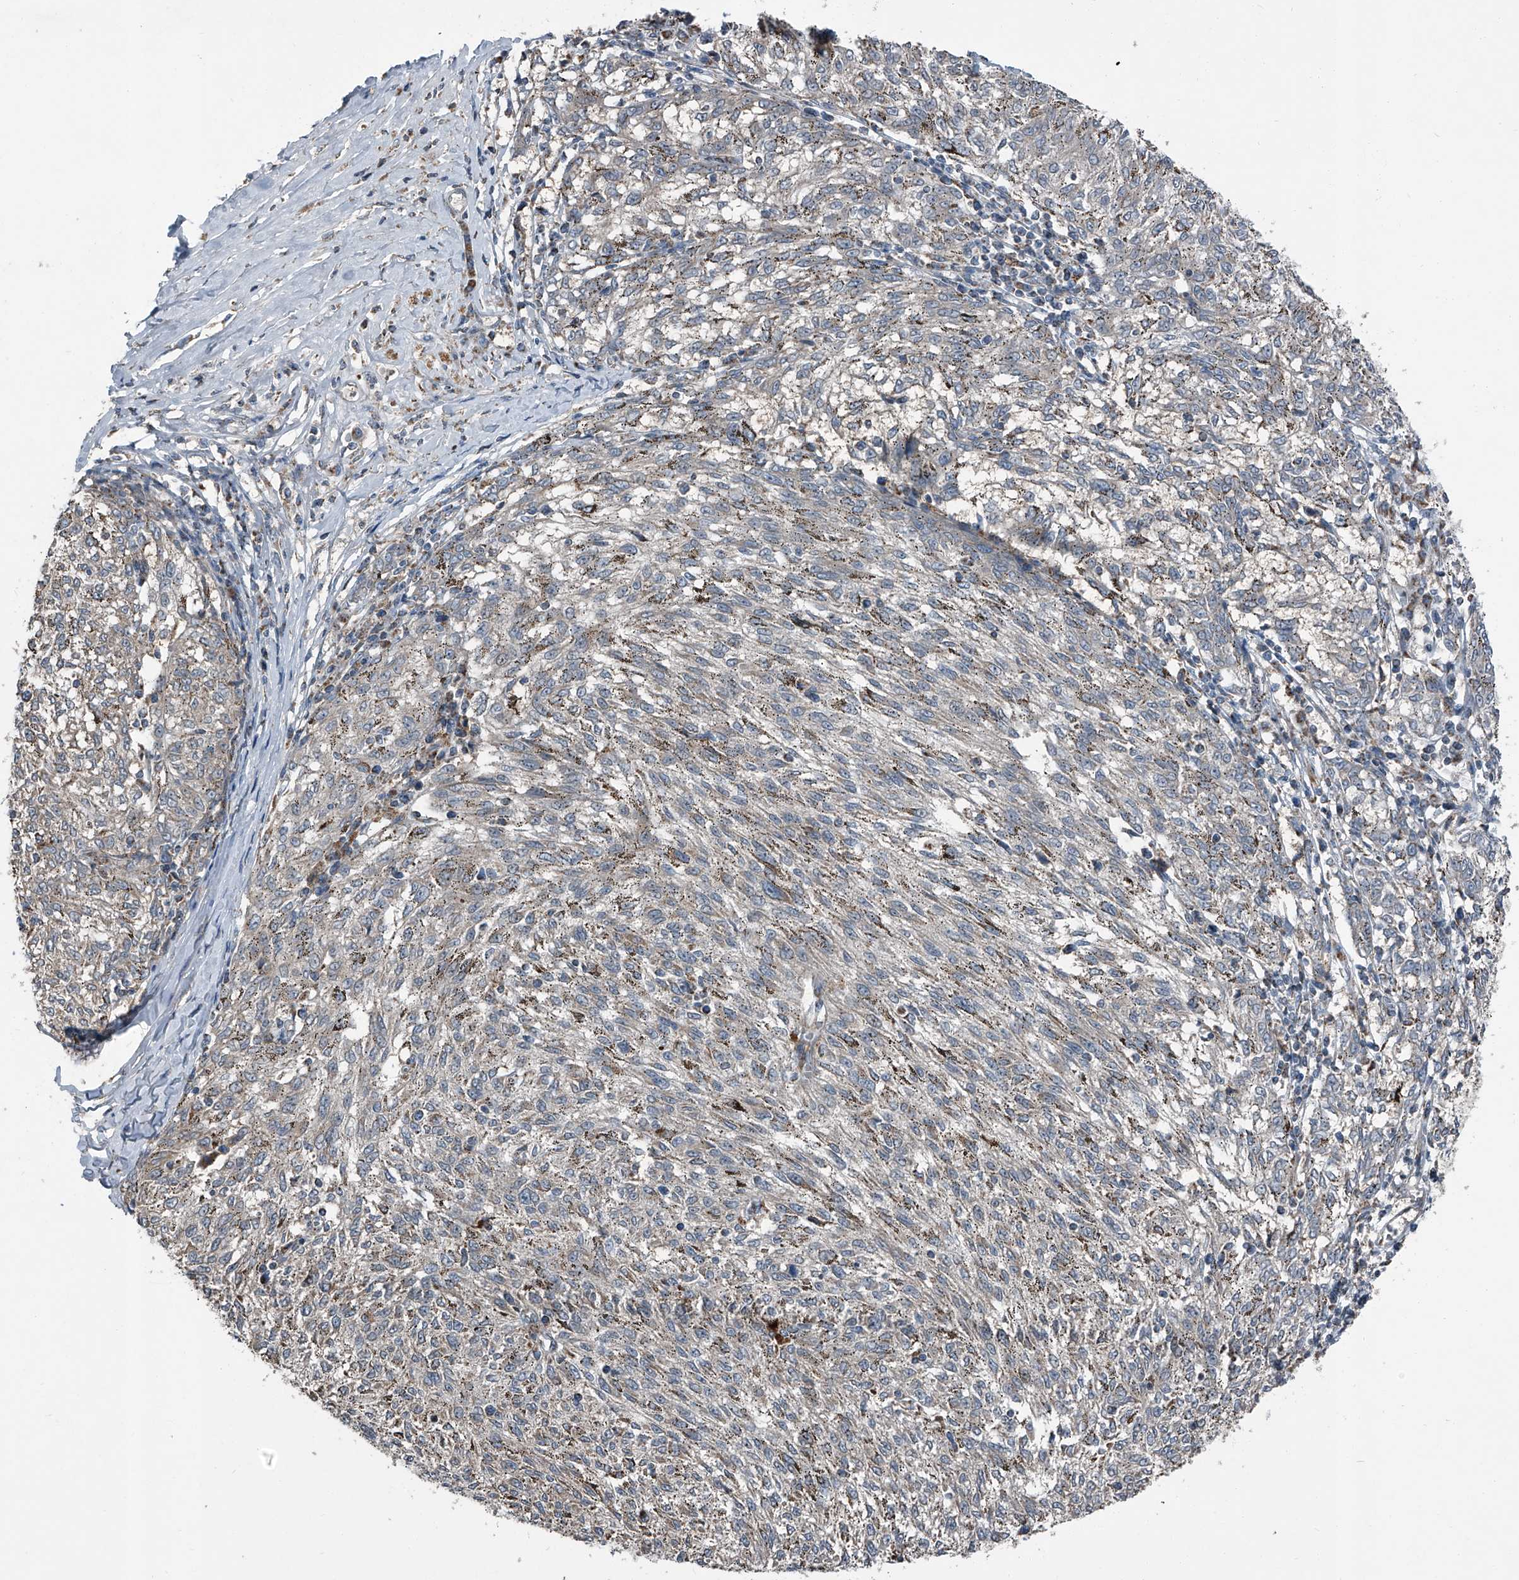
{"staining": {"intensity": "negative", "quantity": "none", "location": "none"}, "tissue": "melanoma", "cell_type": "Tumor cells", "image_type": "cancer", "snomed": [{"axis": "morphology", "description": "Malignant melanoma, NOS"}, {"axis": "topography", "description": "Skin"}], "caption": "Tumor cells show no significant staining in melanoma.", "gene": "CHRNA7", "patient": {"sex": "female", "age": 72}}